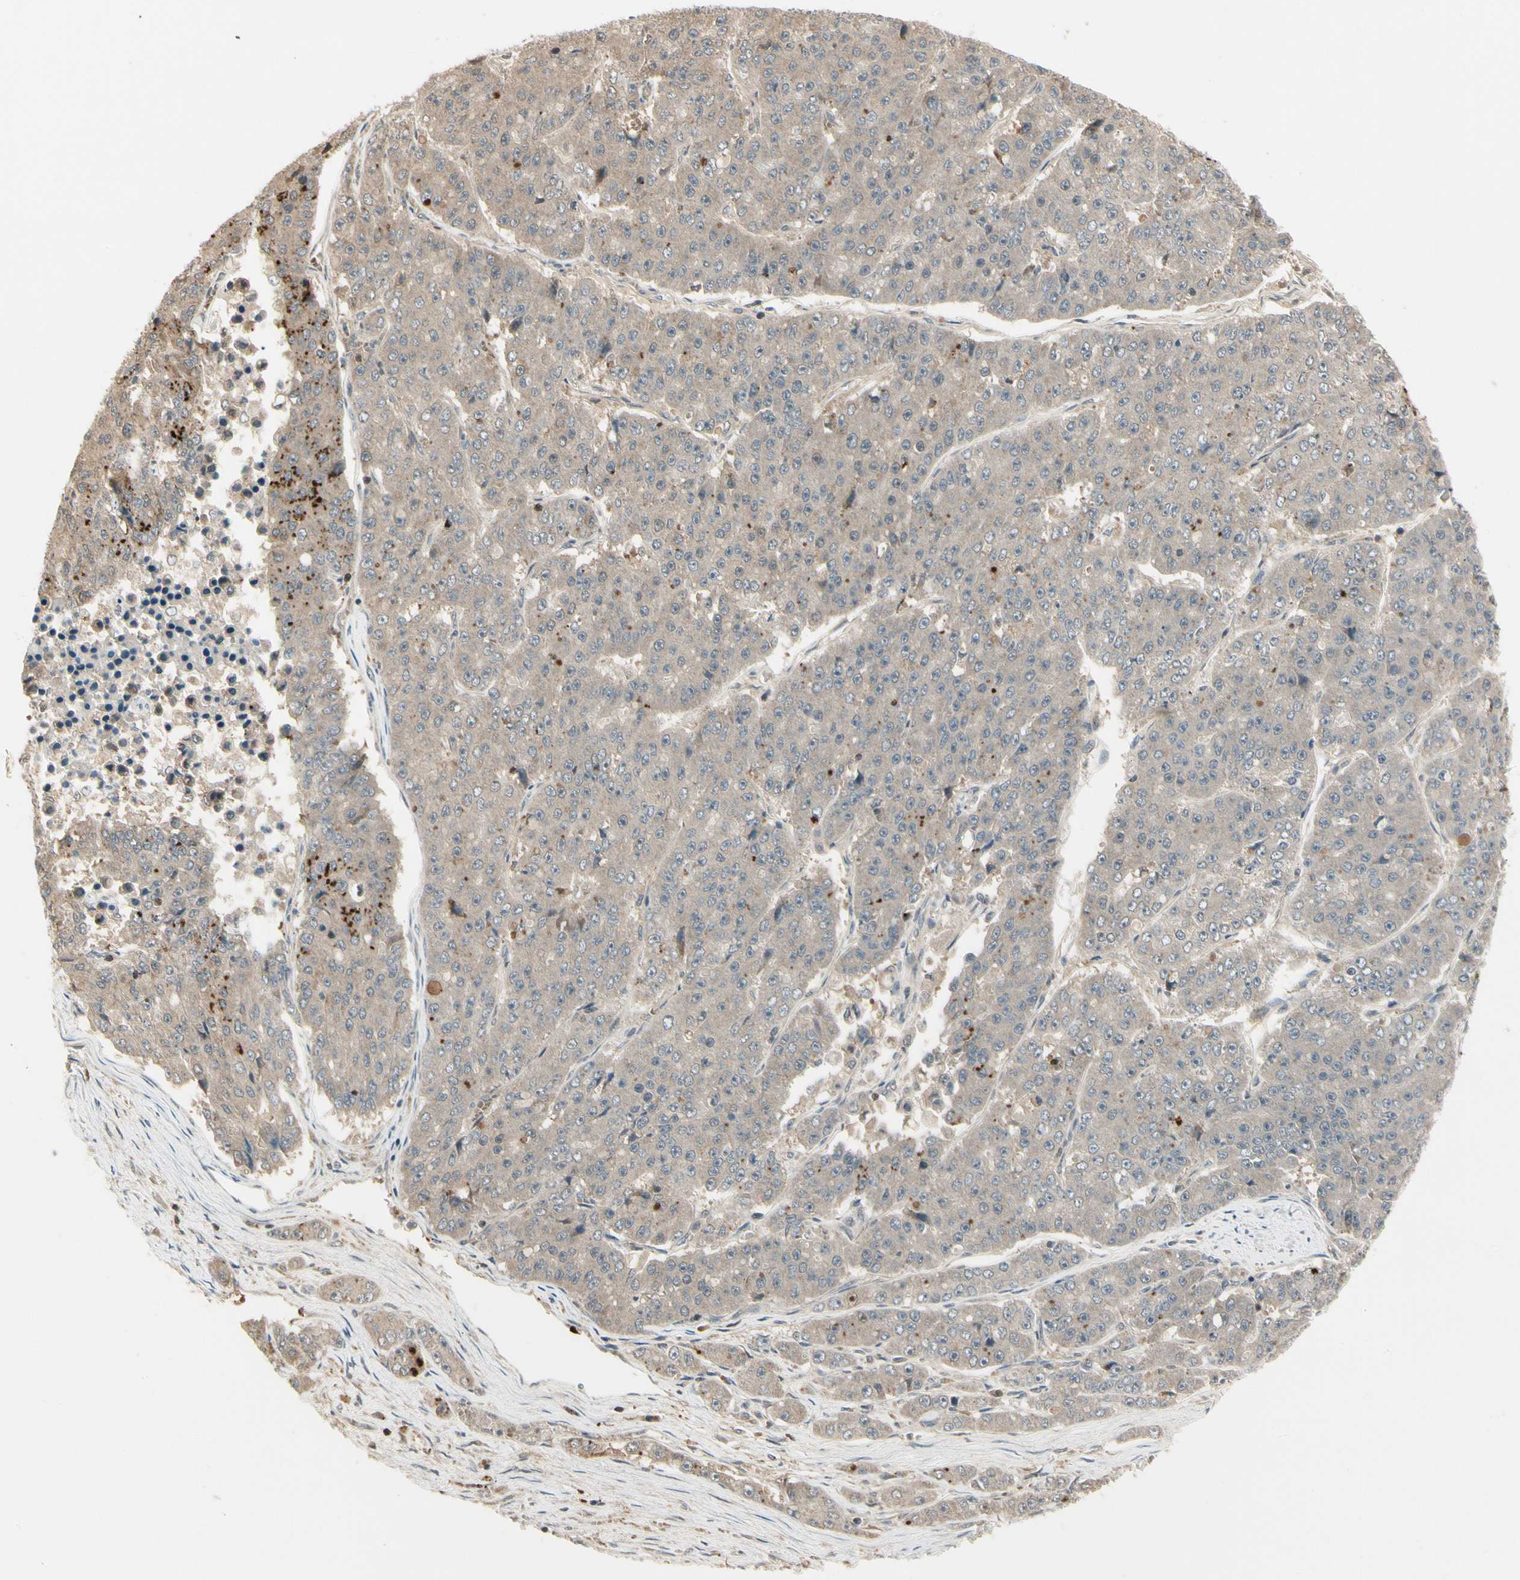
{"staining": {"intensity": "weak", "quantity": ">75%", "location": "cytoplasmic/membranous"}, "tissue": "pancreatic cancer", "cell_type": "Tumor cells", "image_type": "cancer", "snomed": [{"axis": "morphology", "description": "Adenocarcinoma, NOS"}, {"axis": "topography", "description": "Pancreas"}], "caption": "This micrograph exhibits pancreatic cancer (adenocarcinoma) stained with immunohistochemistry to label a protein in brown. The cytoplasmic/membranous of tumor cells show weak positivity for the protein. Nuclei are counter-stained blue.", "gene": "EVC", "patient": {"sex": "male", "age": 50}}